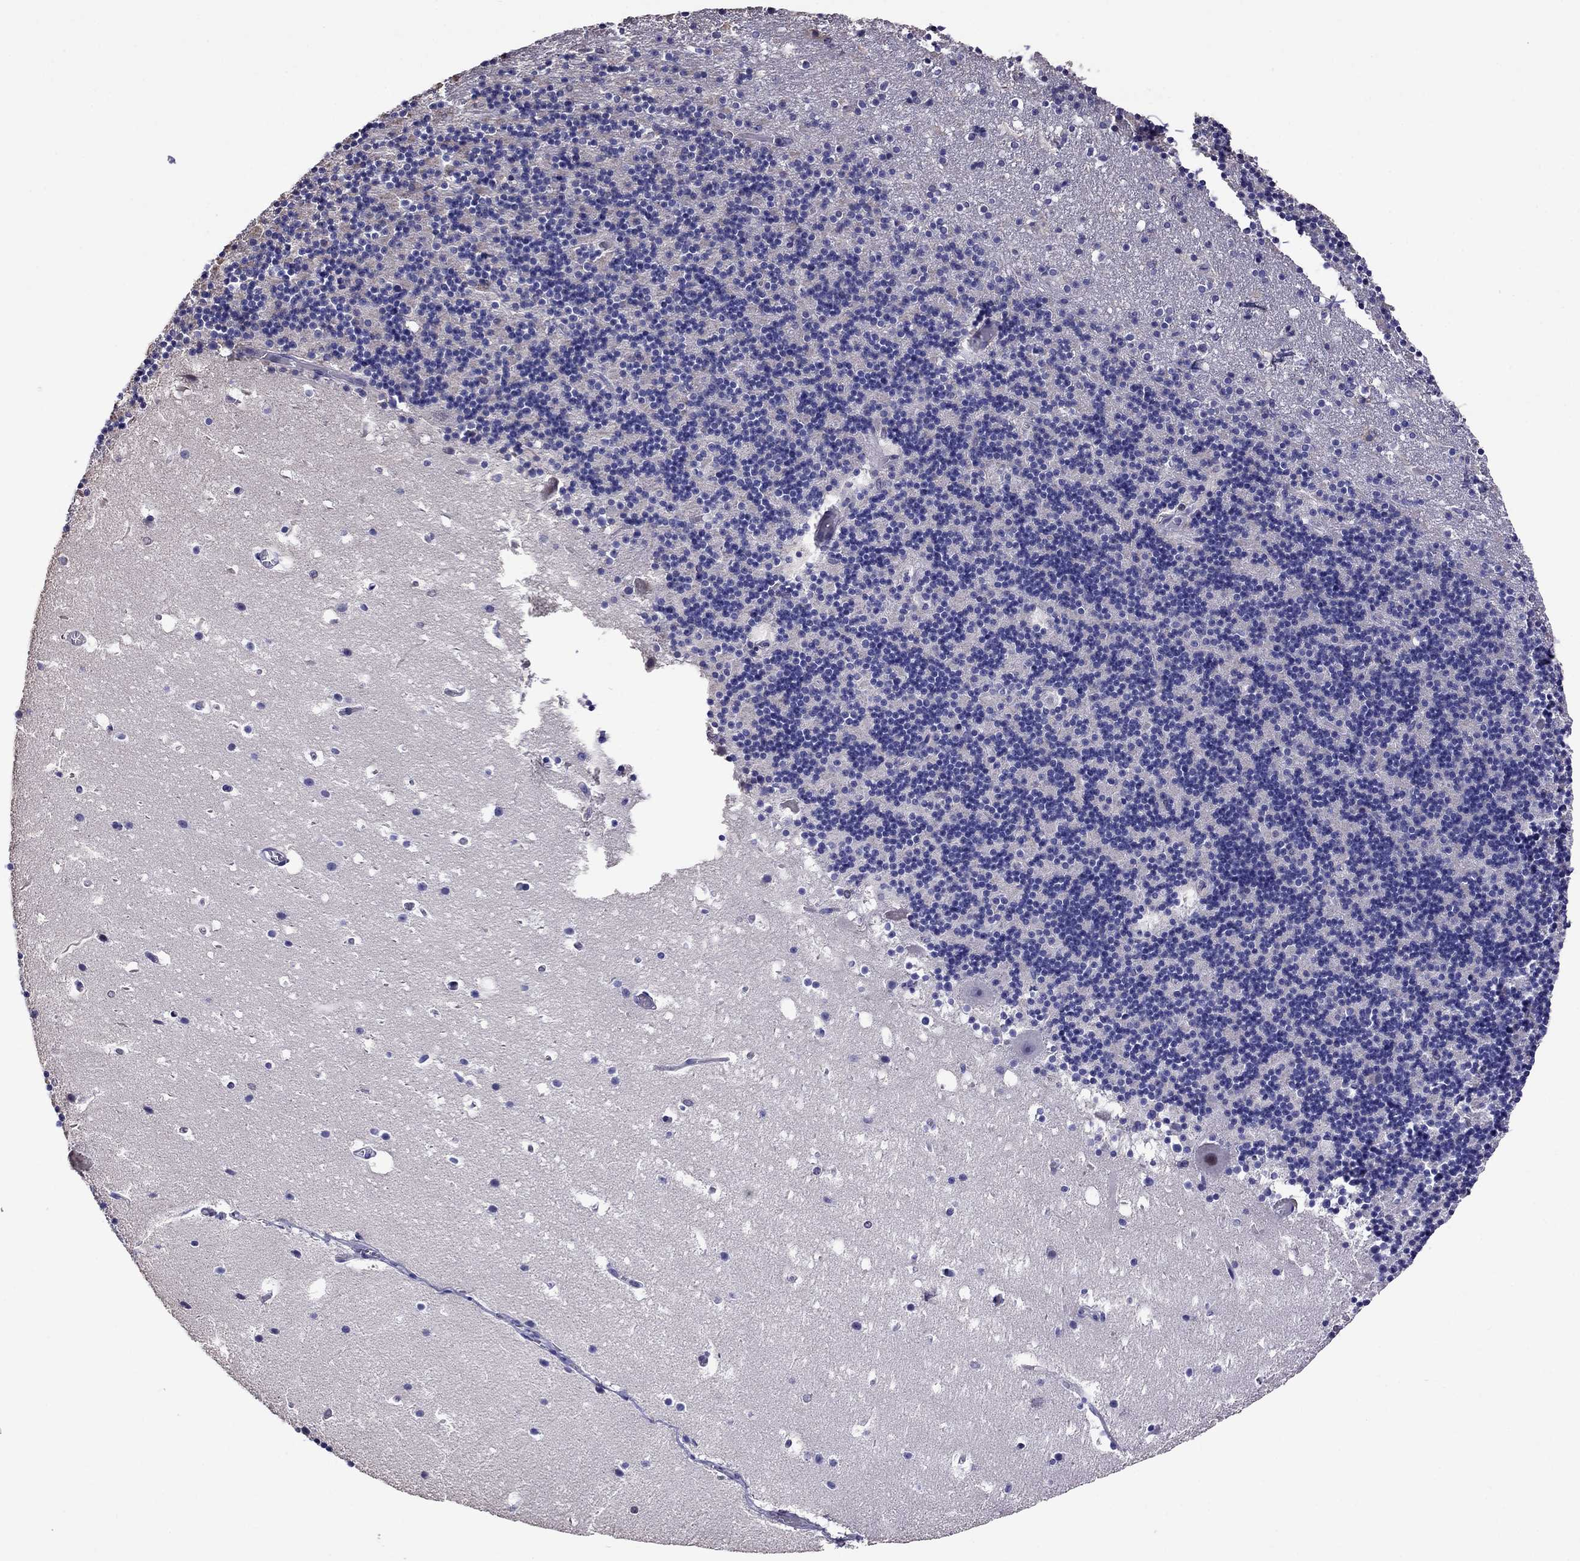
{"staining": {"intensity": "negative", "quantity": "none", "location": "none"}, "tissue": "cerebellum", "cell_type": "Cells in granular layer", "image_type": "normal", "snomed": [{"axis": "morphology", "description": "Normal tissue, NOS"}, {"axis": "topography", "description": "Cerebellum"}], "caption": "IHC of normal human cerebellum displays no staining in cells in granular layer.", "gene": "ADAM28", "patient": {"sex": "male", "age": 37}}